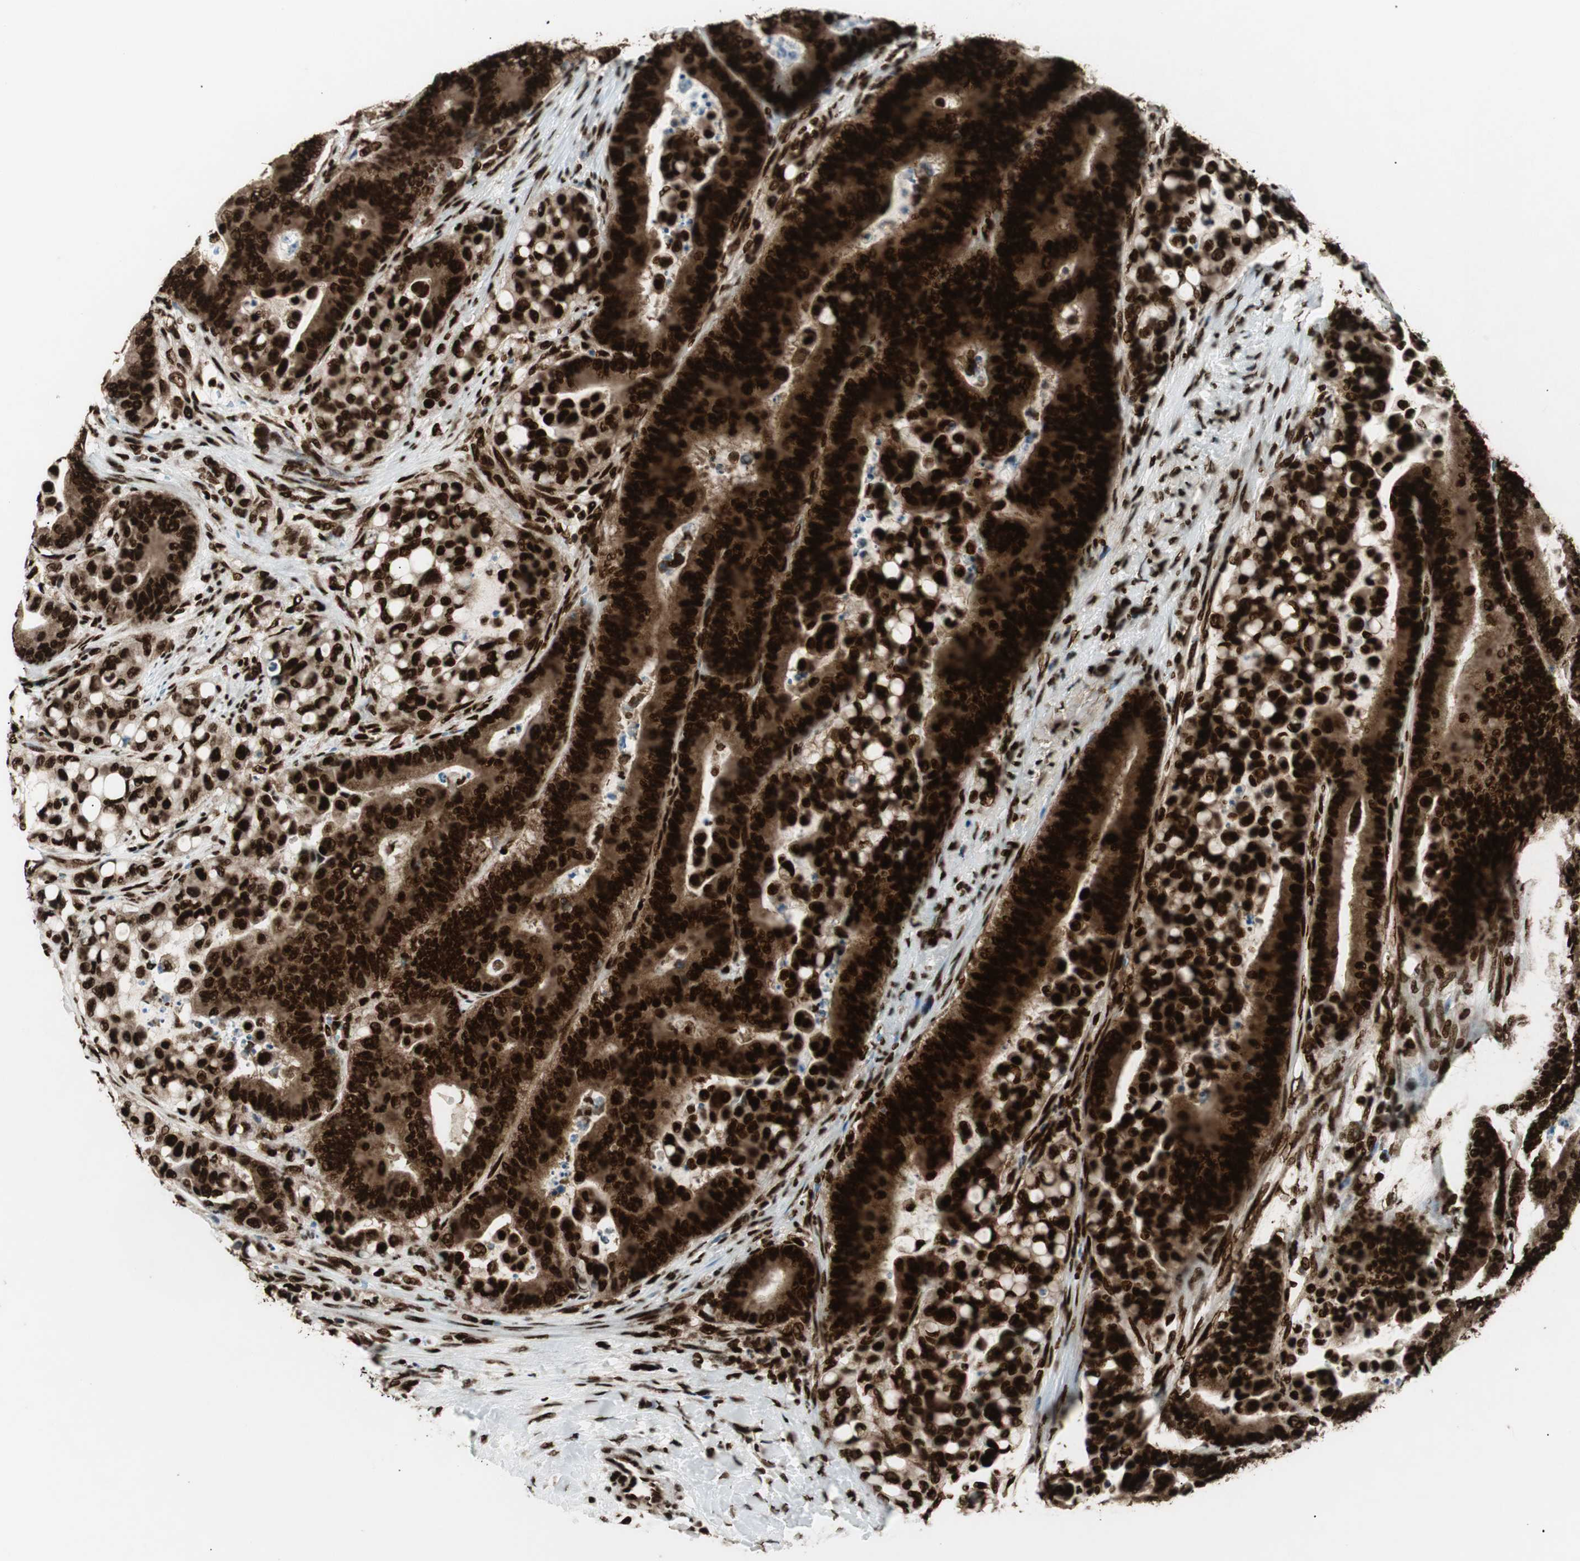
{"staining": {"intensity": "strong", "quantity": ">75%", "location": "nuclear"}, "tissue": "colorectal cancer", "cell_type": "Tumor cells", "image_type": "cancer", "snomed": [{"axis": "morphology", "description": "Normal tissue, NOS"}, {"axis": "morphology", "description": "Adenocarcinoma, NOS"}, {"axis": "topography", "description": "Colon"}], "caption": "IHC (DAB (3,3'-diaminobenzidine)) staining of human colorectal adenocarcinoma shows strong nuclear protein expression in about >75% of tumor cells.", "gene": "EWSR1", "patient": {"sex": "male", "age": 82}}